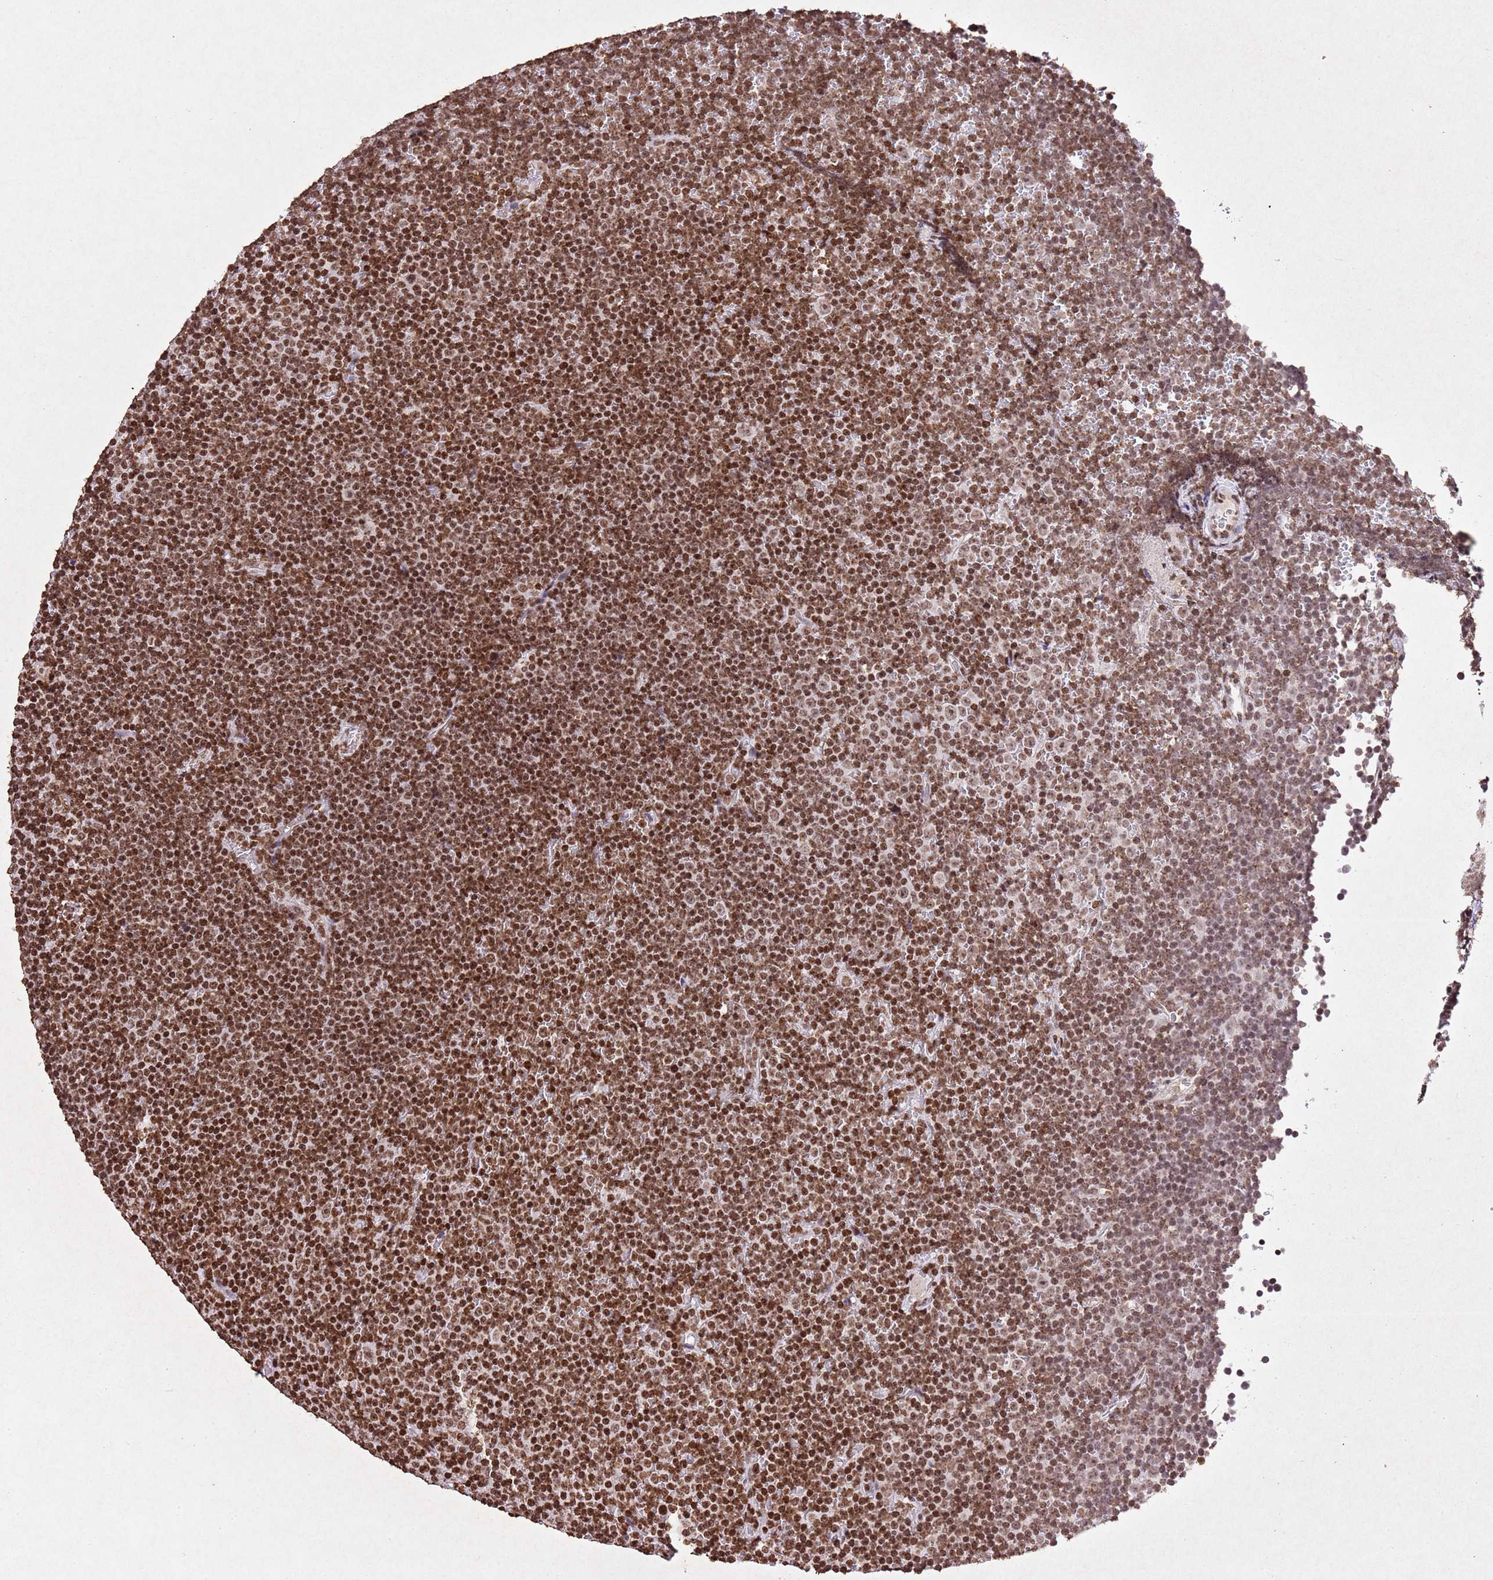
{"staining": {"intensity": "strong", "quantity": ">75%", "location": "nuclear"}, "tissue": "lymphoma", "cell_type": "Tumor cells", "image_type": "cancer", "snomed": [{"axis": "morphology", "description": "Malignant lymphoma, non-Hodgkin's type, Low grade"}, {"axis": "topography", "description": "Lymph node"}], "caption": "Human low-grade malignant lymphoma, non-Hodgkin's type stained with a brown dye exhibits strong nuclear positive expression in approximately >75% of tumor cells.", "gene": "BMAL1", "patient": {"sex": "female", "age": 67}}